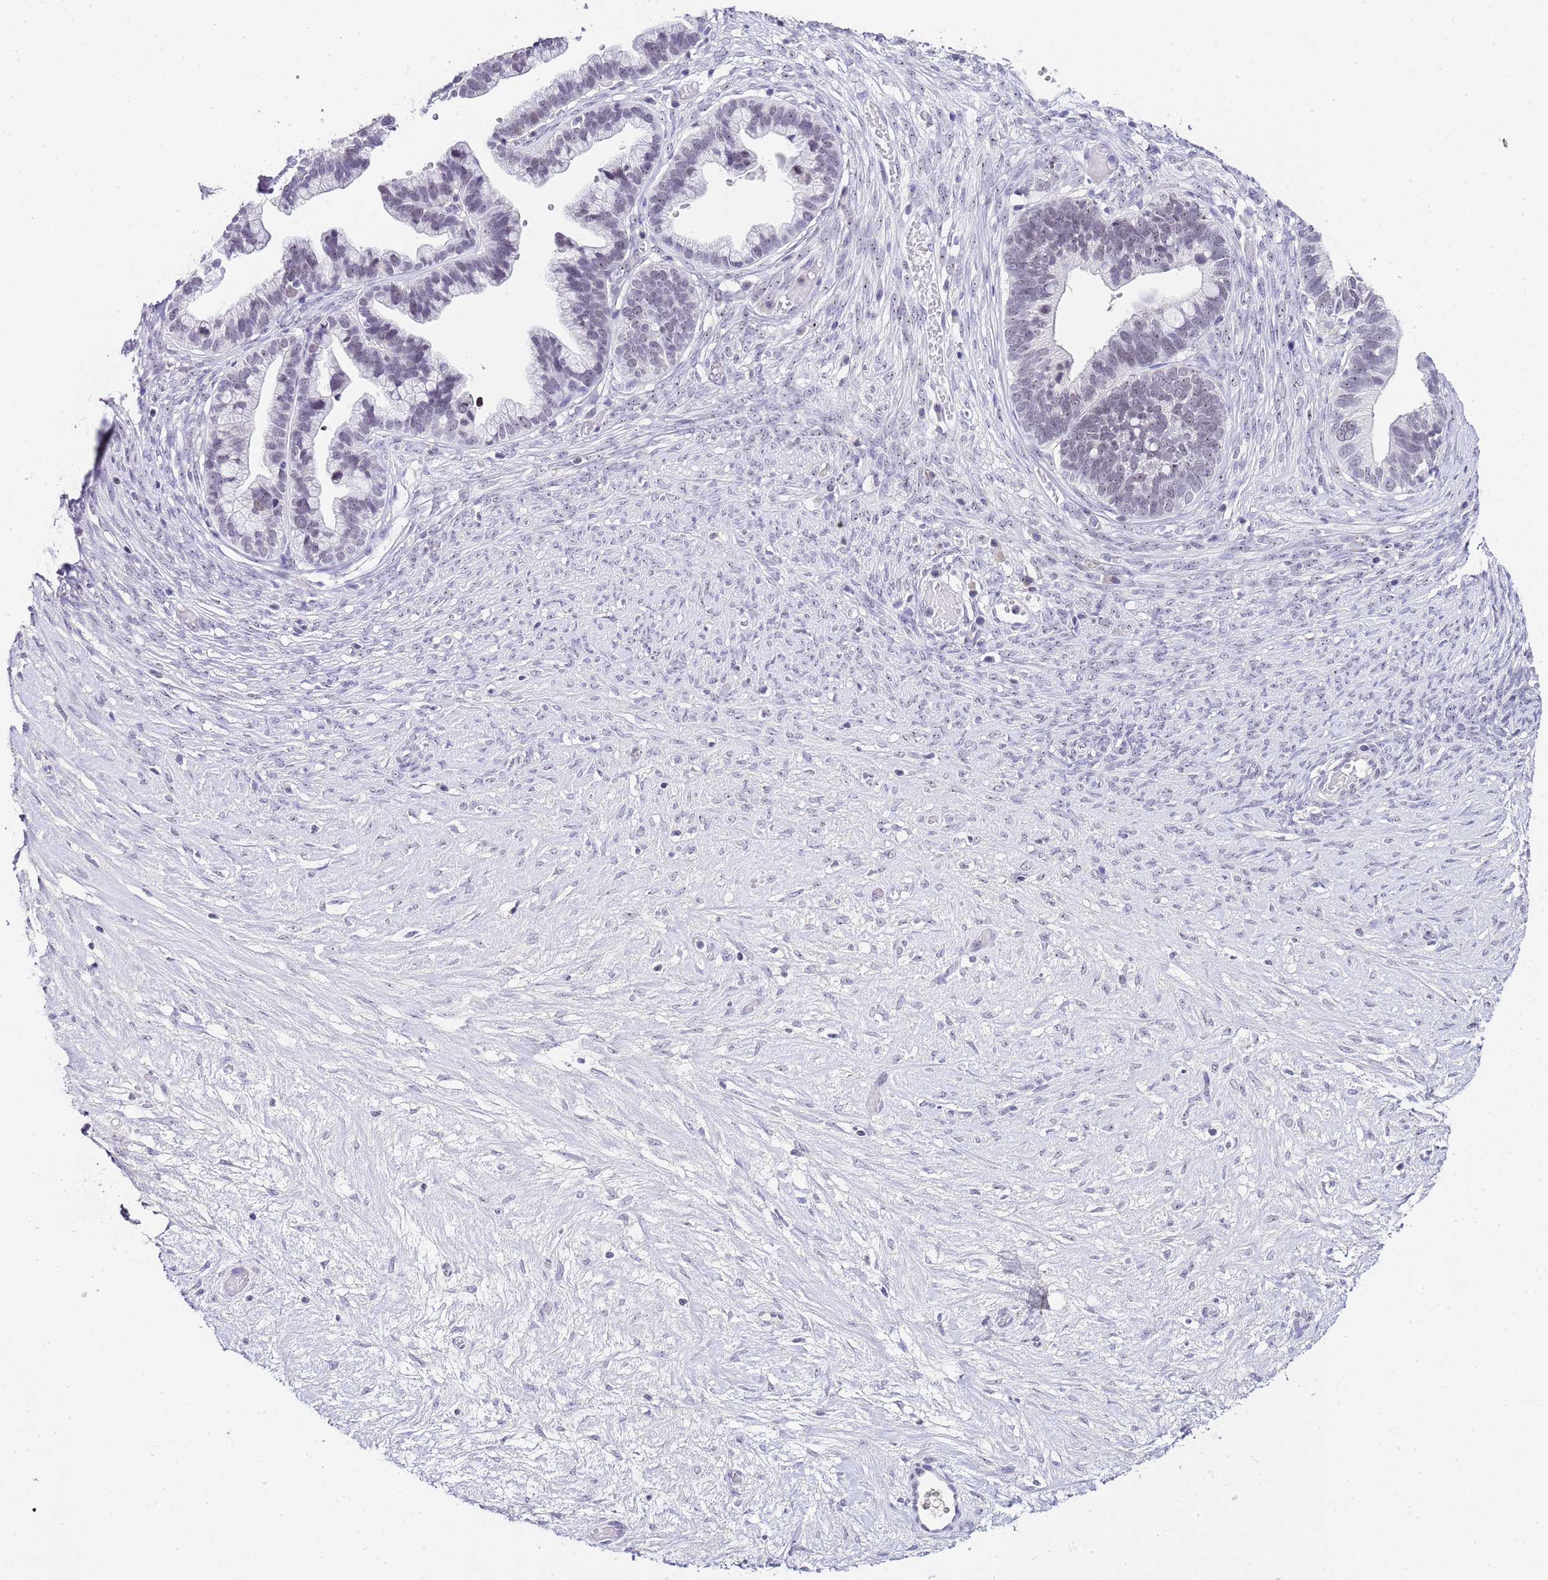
{"staining": {"intensity": "negative", "quantity": "none", "location": "none"}, "tissue": "ovarian cancer", "cell_type": "Tumor cells", "image_type": "cancer", "snomed": [{"axis": "morphology", "description": "Cystadenocarcinoma, serous, NOS"}, {"axis": "topography", "description": "Ovary"}], "caption": "The photomicrograph exhibits no significant positivity in tumor cells of ovarian cancer. Brightfield microscopy of IHC stained with DAB (3,3'-diaminobenzidine) (brown) and hematoxylin (blue), captured at high magnification.", "gene": "NOP56", "patient": {"sex": "female", "age": 56}}